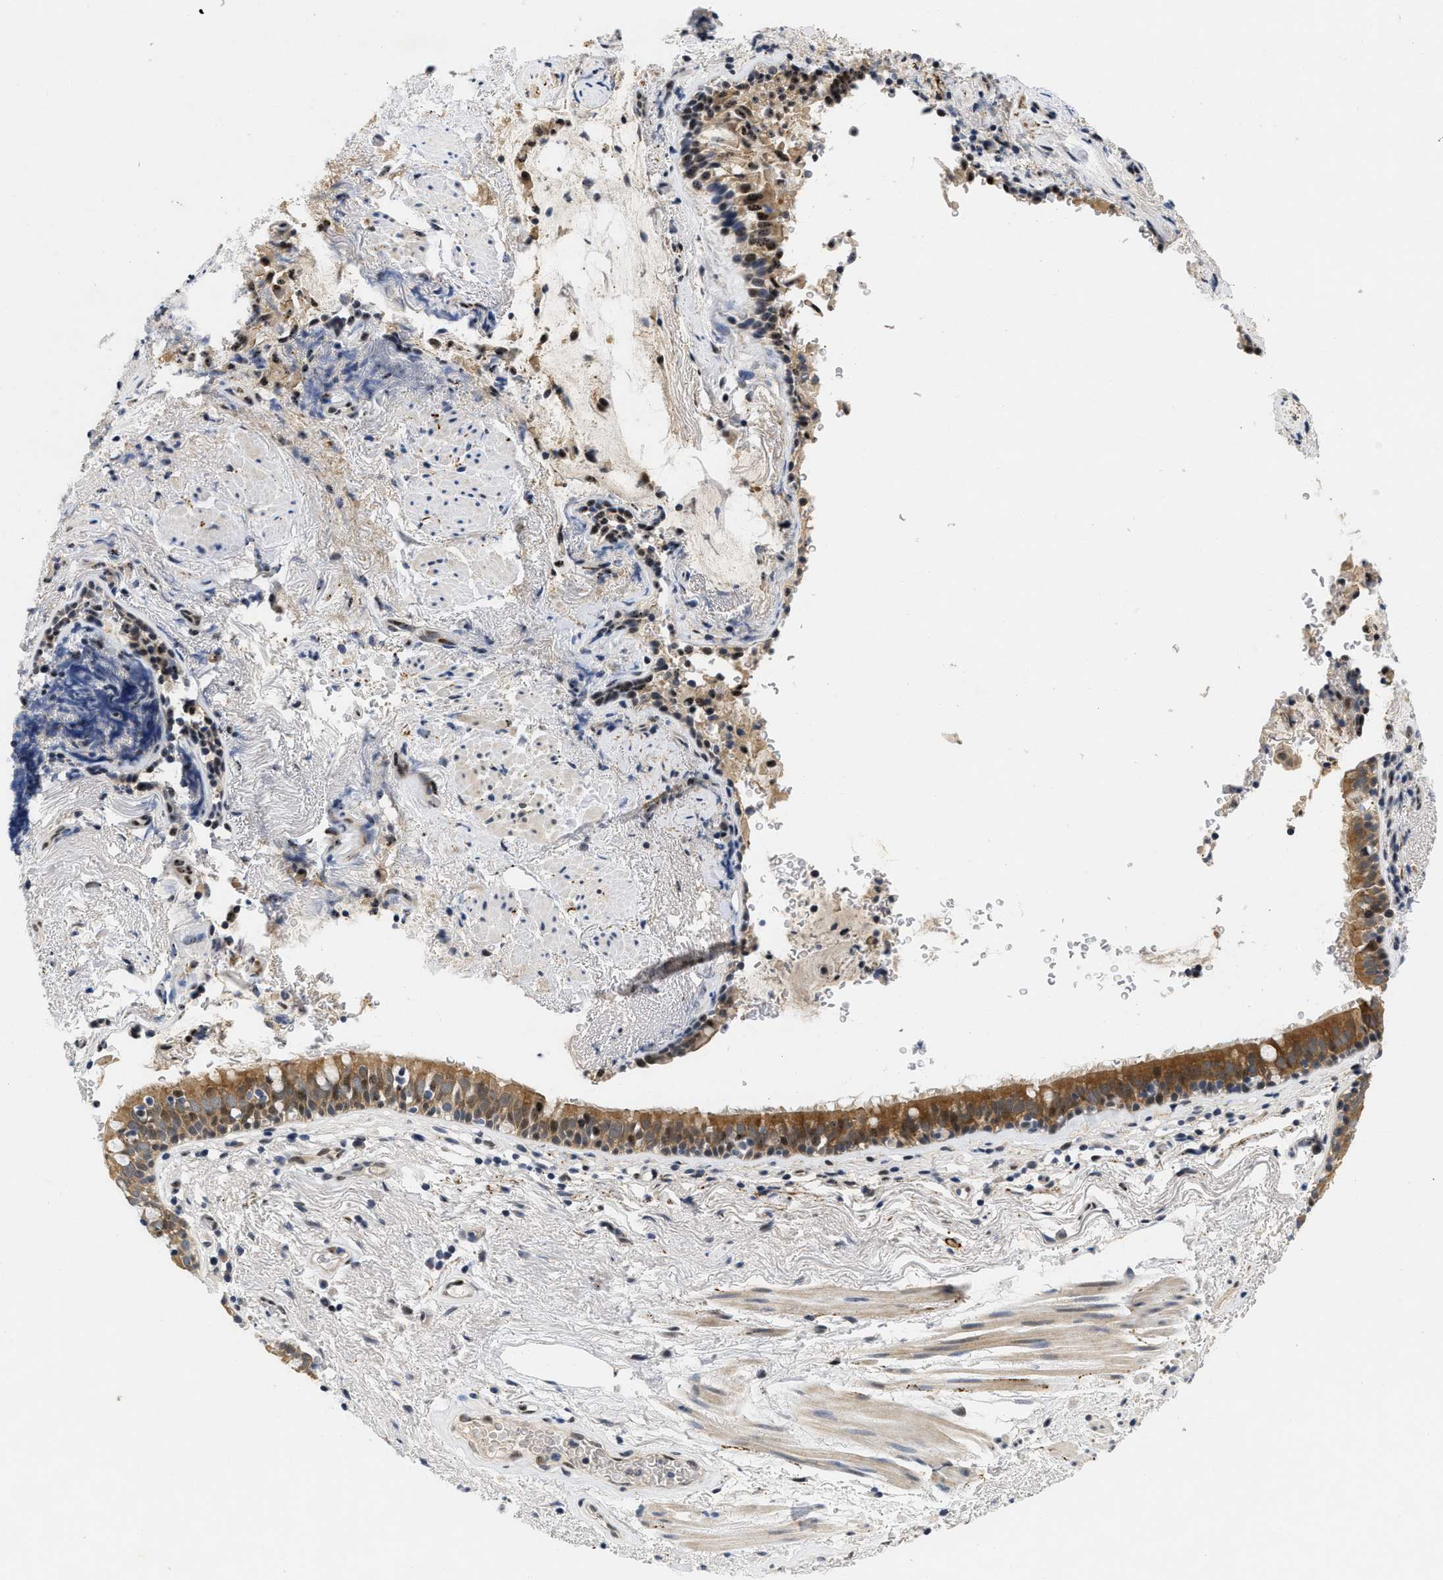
{"staining": {"intensity": "moderate", "quantity": ">75%", "location": "cytoplasmic/membranous"}, "tissue": "bronchus", "cell_type": "Respiratory epithelial cells", "image_type": "normal", "snomed": [{"axis": "morphology", "description": "Normal tissue, NOS"}, {"axis": "morphology", "description": "Inflammation, NOS"}, {"axis": "topography", "description": "Cartilage tissue"}, {"axis": "topography", "description": "Bronchus"}], "caption": "Respiratory epithelial cells exhibit medium levels of moderate cytoplasmic/membranous staining in about >75% of cells in unremarkable human bronchus.", "gene": "VIP", "patient": {"sex": "male", "age": 77}}